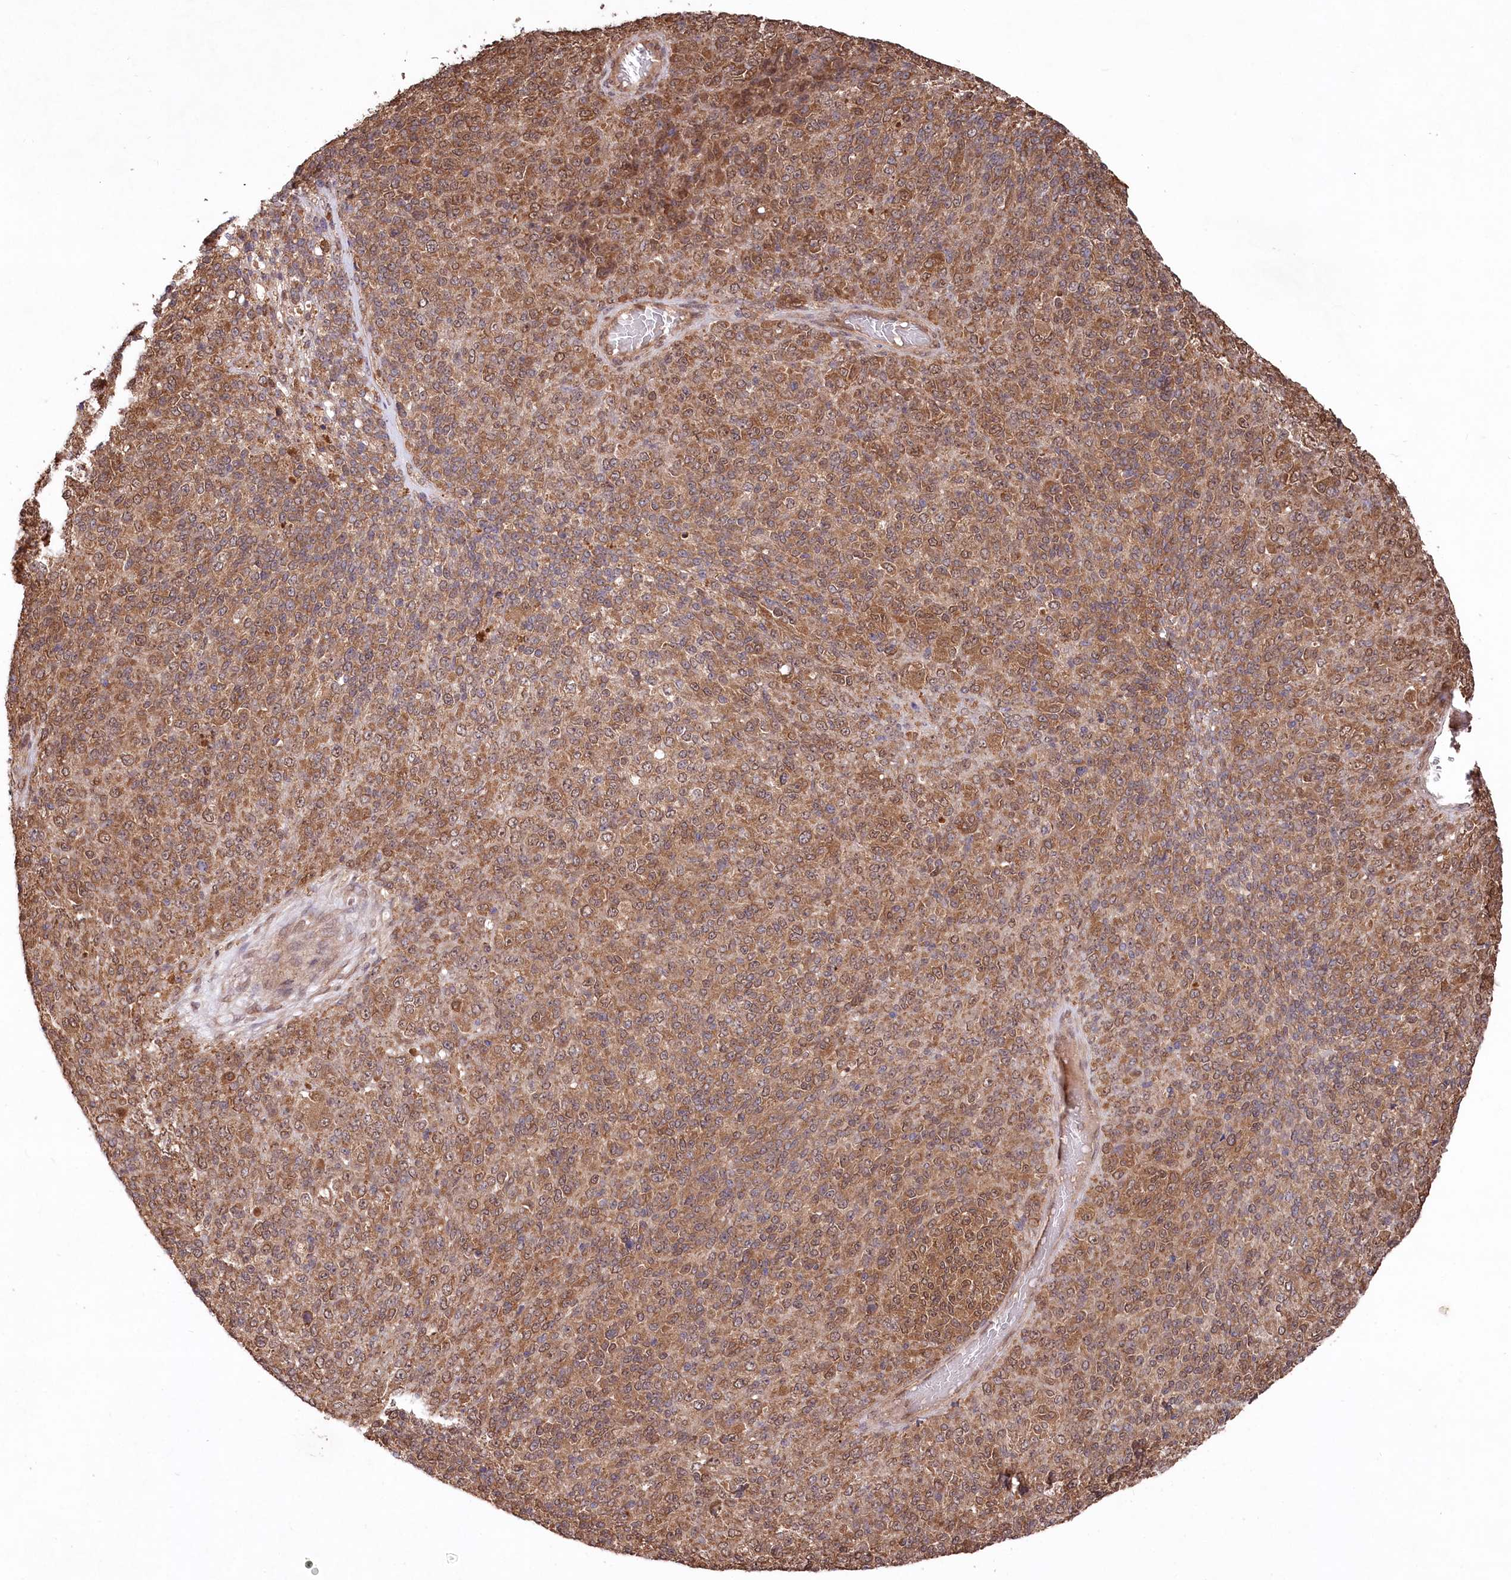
{"staining": {"intensity": "strong", "quantity": ">75%", "location": "cytoplasmic/membranous"}, "tissue": "melanoma", "cell_type": "Tumor cells", "image_type": "cancer", "snomed": [{"axis": "morphology", "description": "Malignant melanoma, Metastatic site"}, {"axis": "topography", "description": "Brain"}], "caption": "Strong cytoplasmic/membranous positivity for a protein is appreciated in about >75% of tumor cells of malignant melanoma (metastatic site) using immunohistochemistry.", "gene": "PSMA1", "patient": {"sex": "female", "age": 56}}